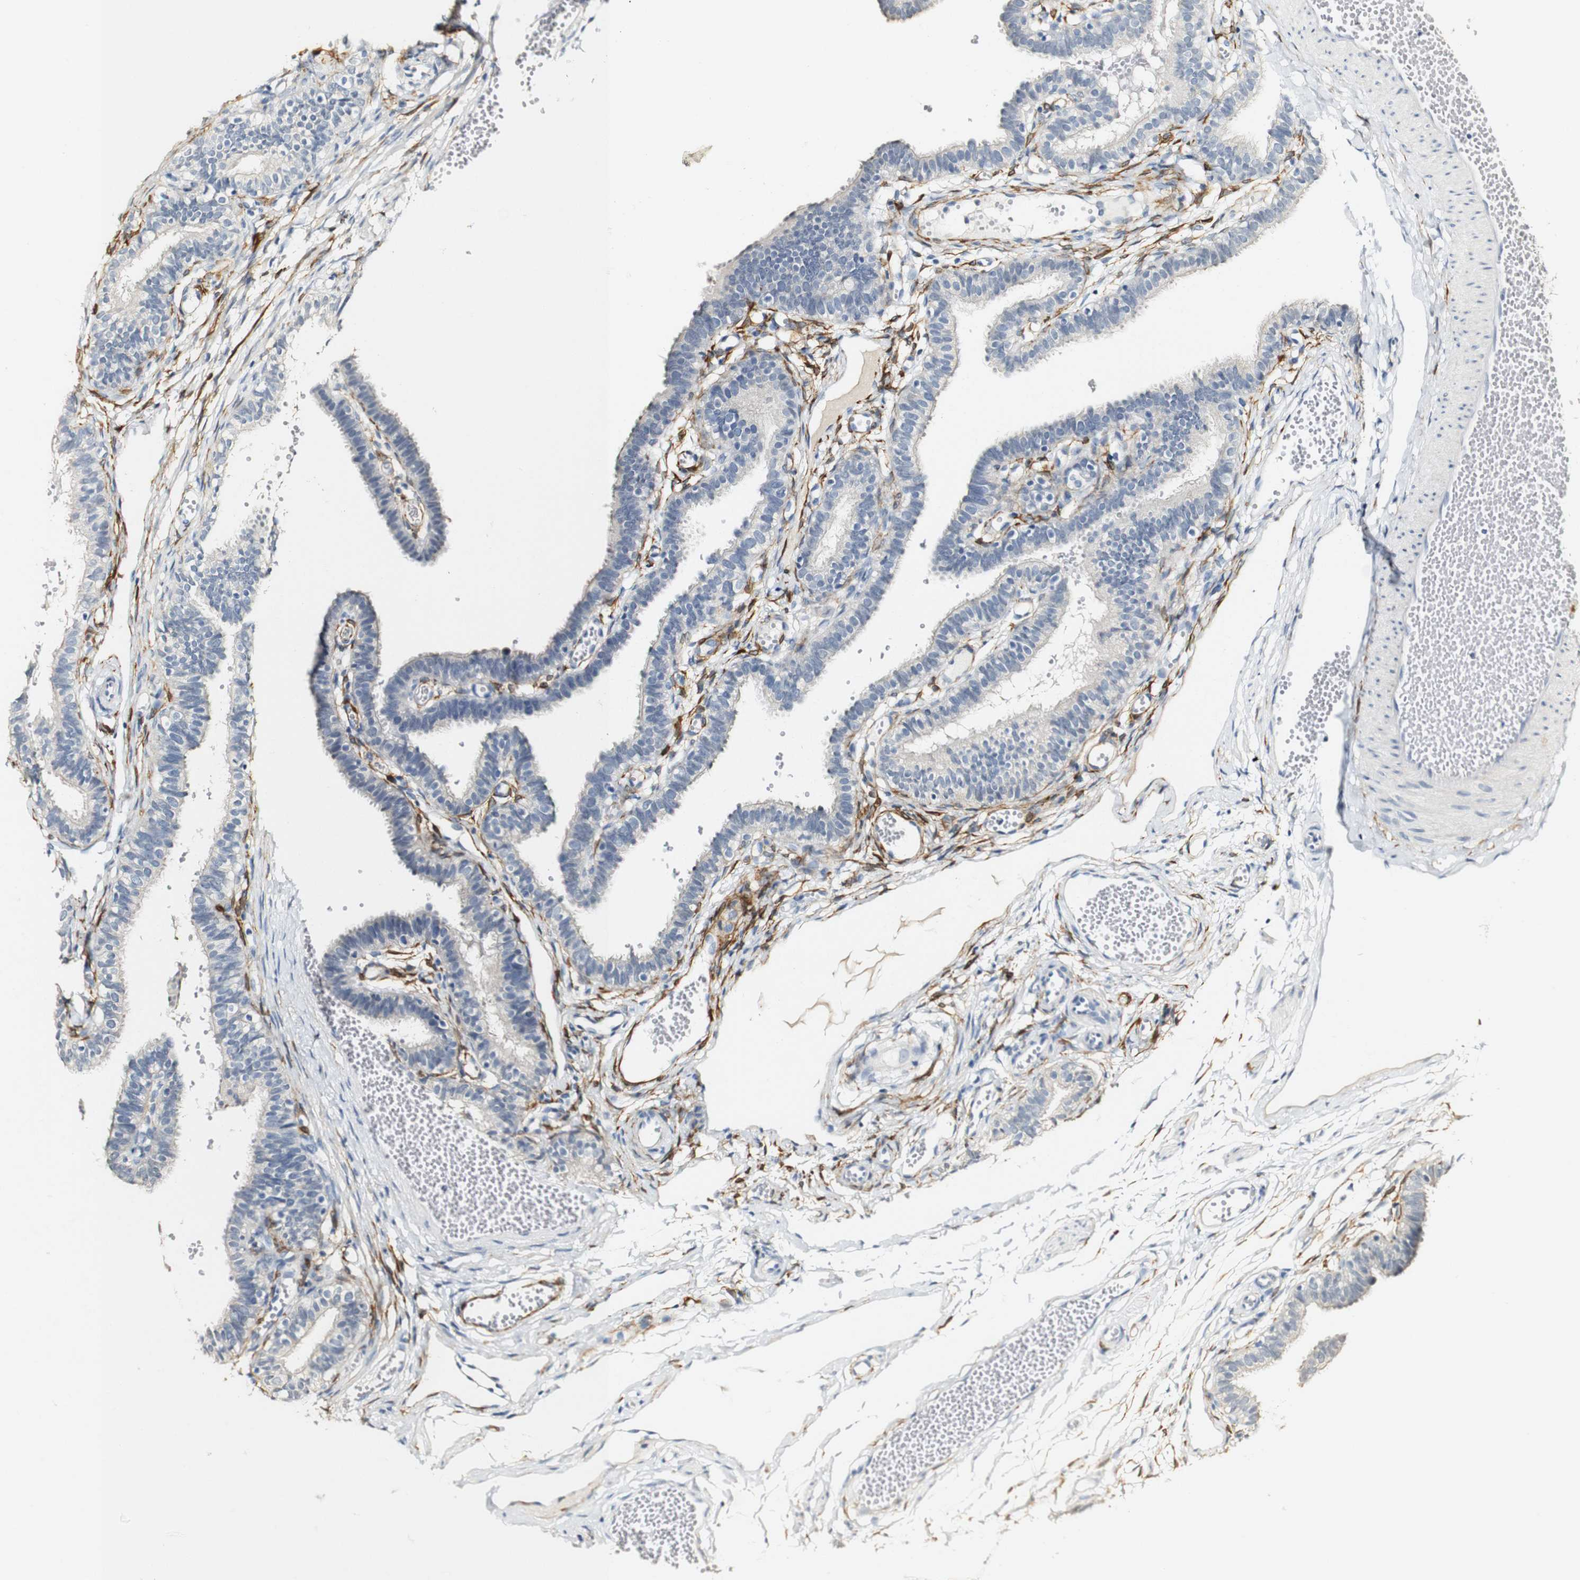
{"staining": {"intensity": "negative", "quantity": "none", "location": "none"}, "tissue": "fallopian tube", "cell_type": "Glandular cells", "image_type": "normal", "snomed": [{"axis": "morphology", "description": "Normal tissue, NOS"}, {"axis": "topography", "description": "Fallopian tube"}, {"axis": "topography", "description": "Placenta"}], "caption": "This histopathology image is of unremarkable fallopian tube stained with immunohistochemistry (IHC) to label a protein in brown with the nuclei are counter-stained blue. There is no expression in glandular cells.", "gene": "FMO3", "patient": {"sex": "female", "age": 34}}